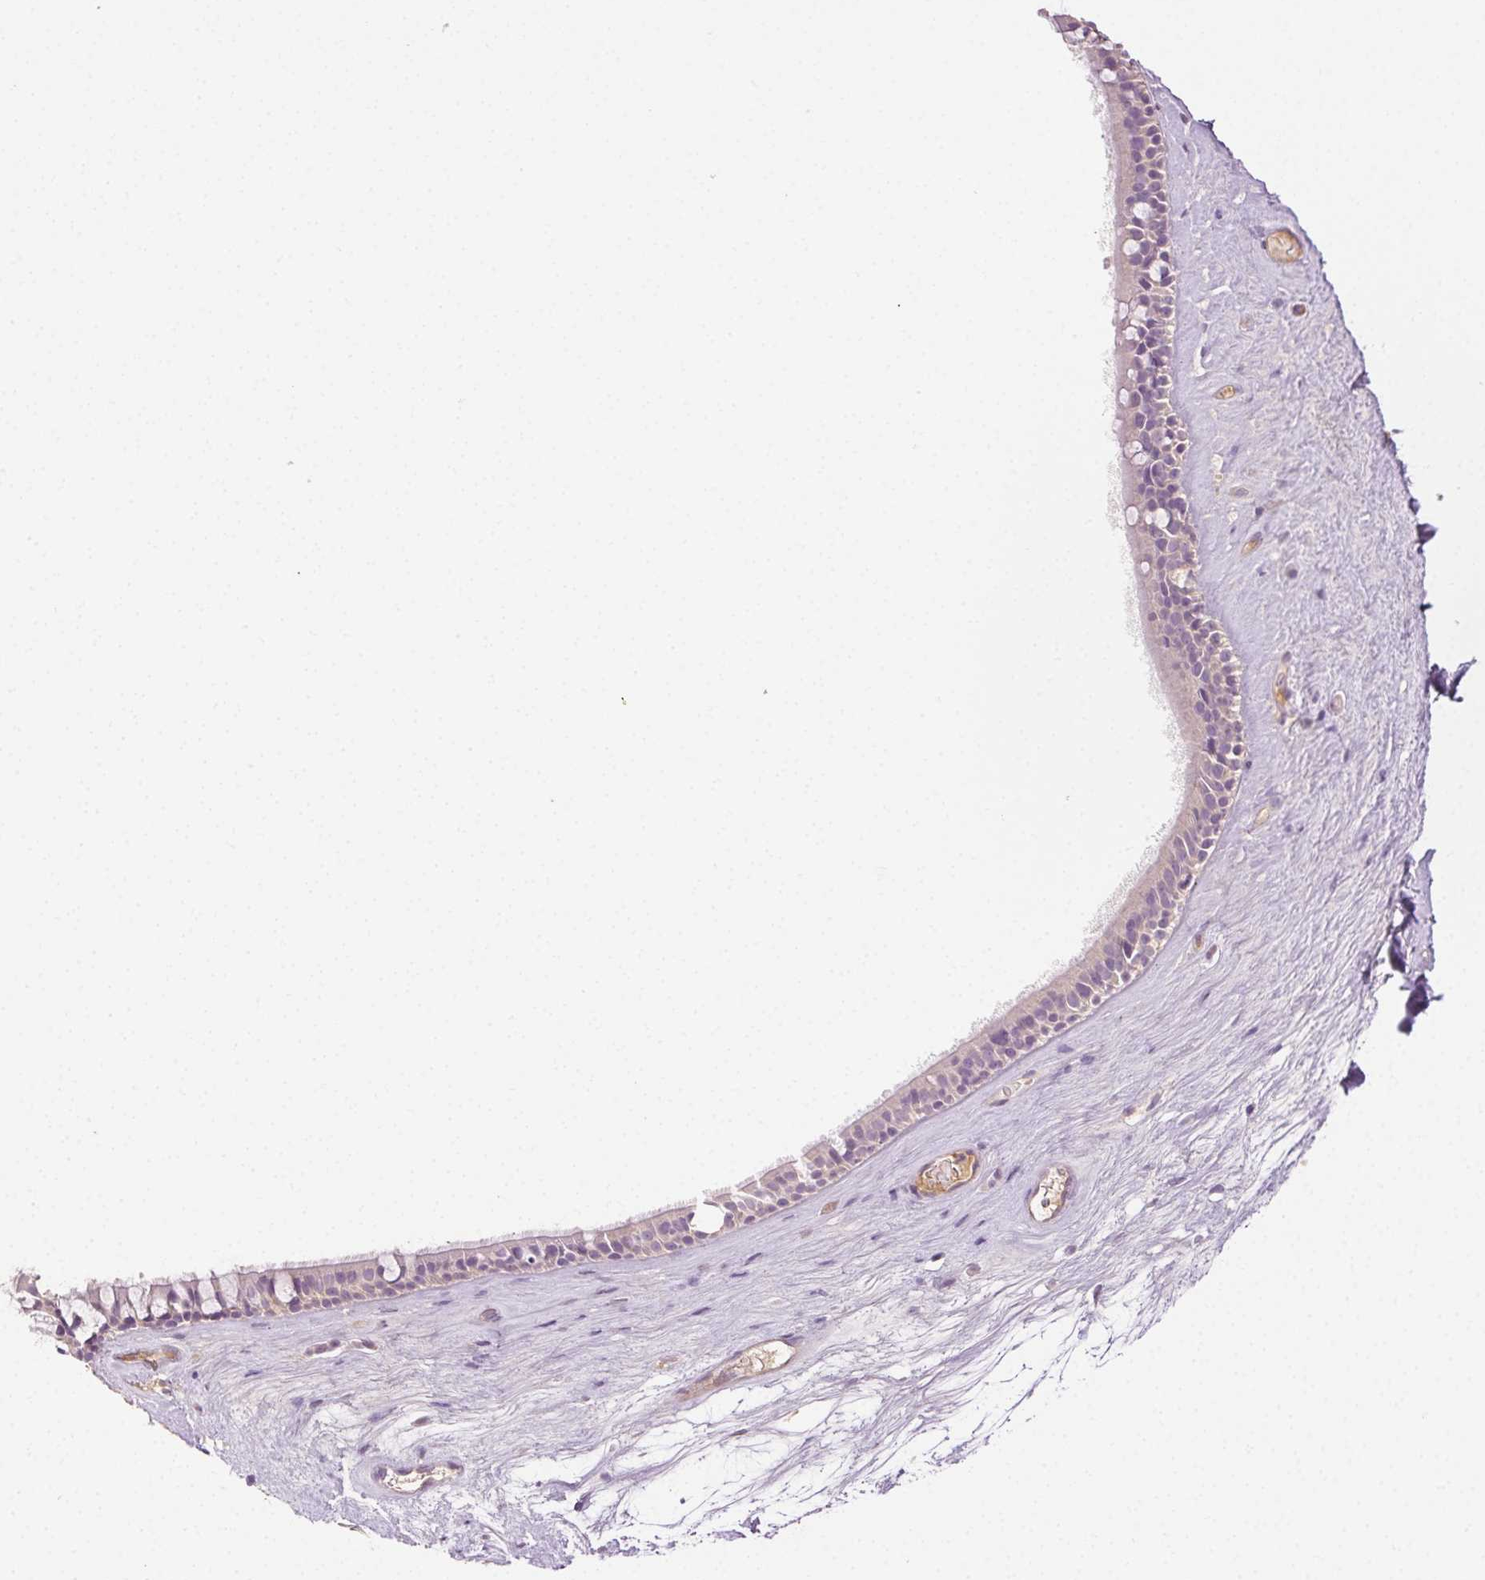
{"staining": {"intensity": "negative", "quantity": "none", "location": "none"}, "tissue": "nasopharynx", "cell_type": "Respiratory epithelial cells", "image_type": "normal", "snomed": [{"axis": "morphology", "description": "Normal tissue, NOS"}, {"axis": "topography", "description": "Nasopharynx"}], "caption": "Immunohistochemical staining of normal human nasopharynx shows no significant expression in respiratory epithelial cells.", "gene": "BPIFB2", "patient": {"sex": "male", "age": 68}}